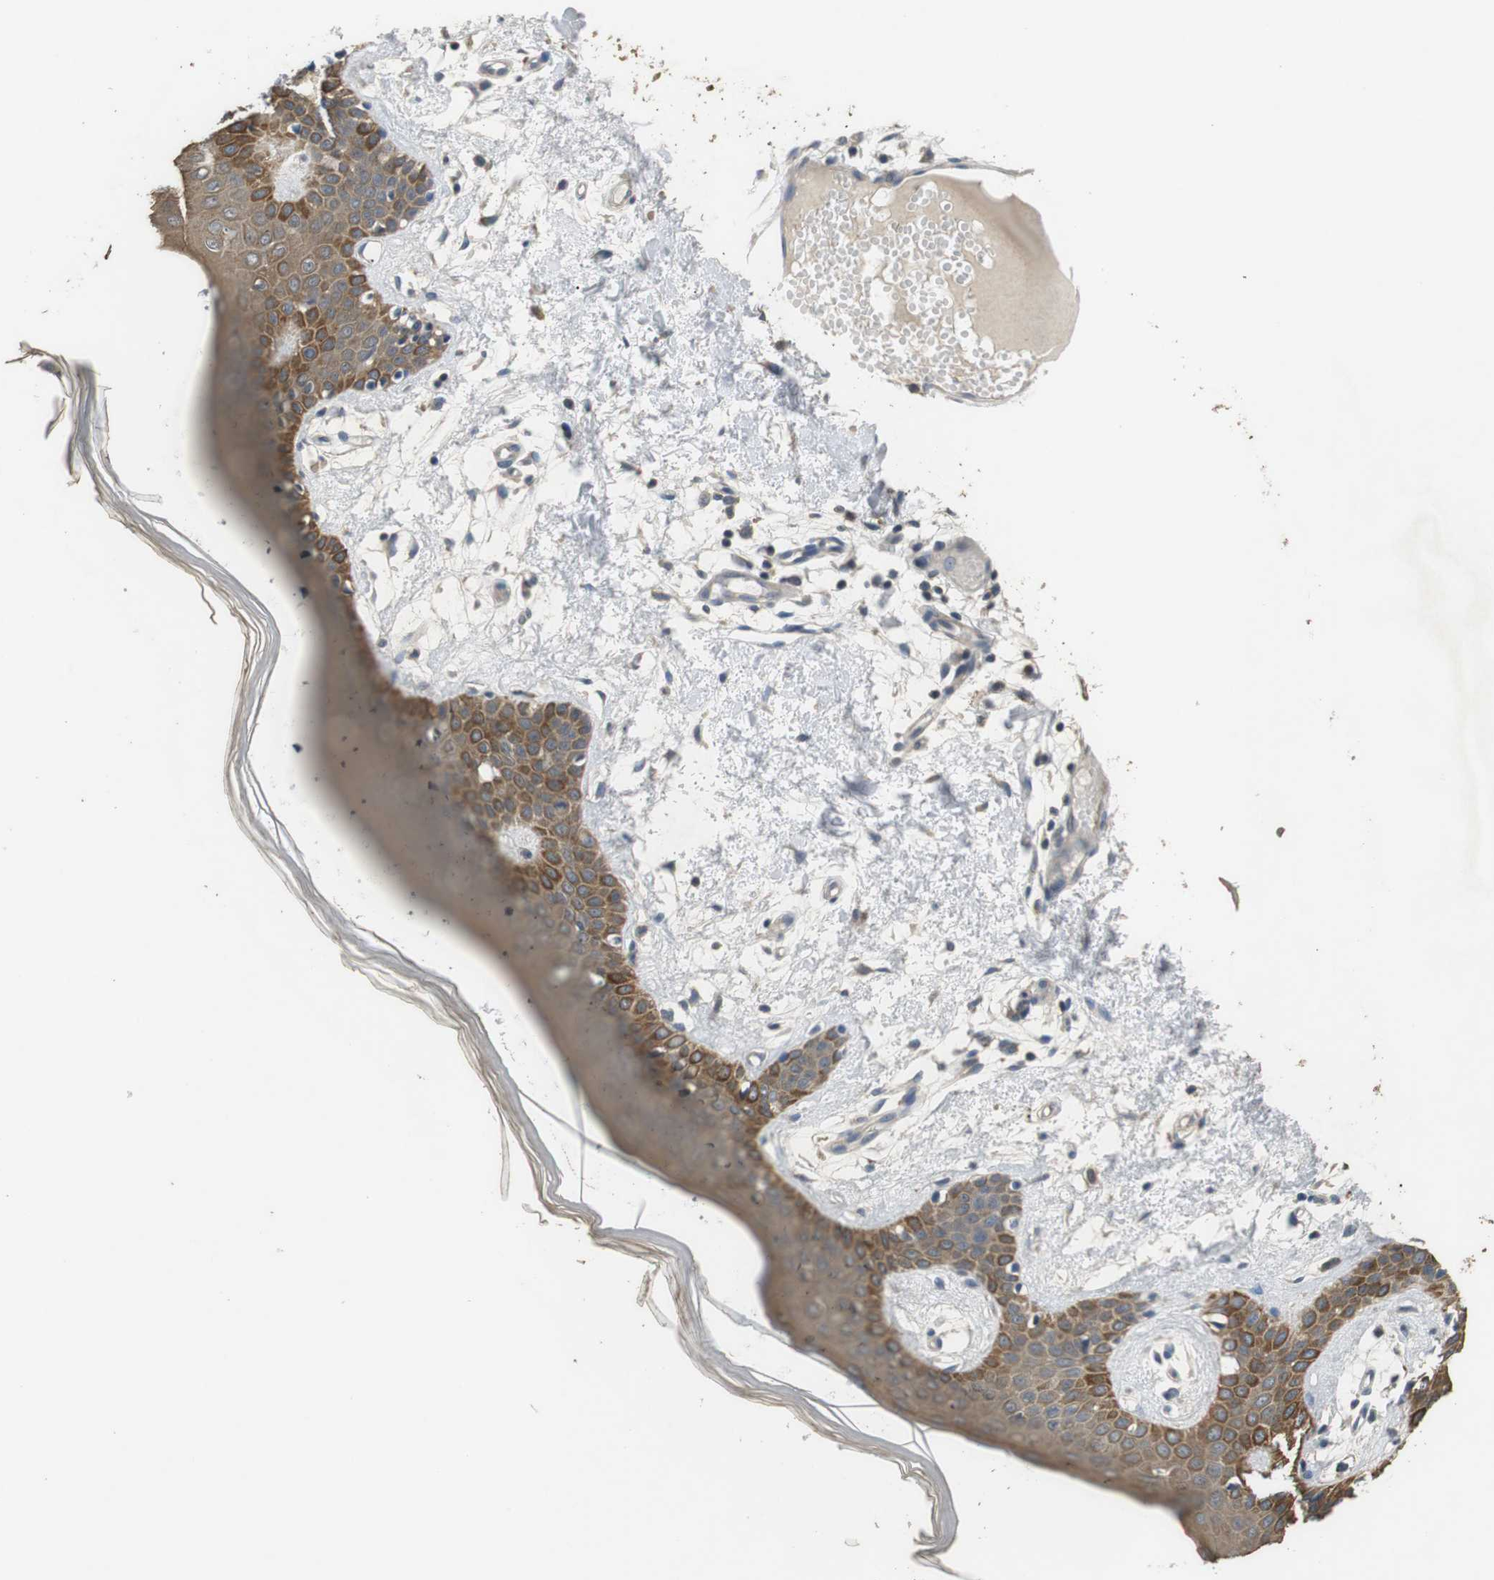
{"staining": {"intensity": "negative", "quantity": "none", "location": "none"}, "tissue": "skin", "cell_type": "Fibroblasts", "image_type": "normal", "snomed": [{"axis": "morphology", "description": "Normal tissue, NOS"}, {"axis": "topography", "description": "Skin"}], "caption": "Immunohistochemistry photomicrograph of normal skin: human skin stained with DAB shows no significant protein positivity in fibroblasts. (Brightfield microscopy of DAB (3,3'-diaminobenzidine) immunohistochemistry (IHC) at high magnification).", "gene": "ADGRL3", "patient": {"sex": "male", "age": 53}}